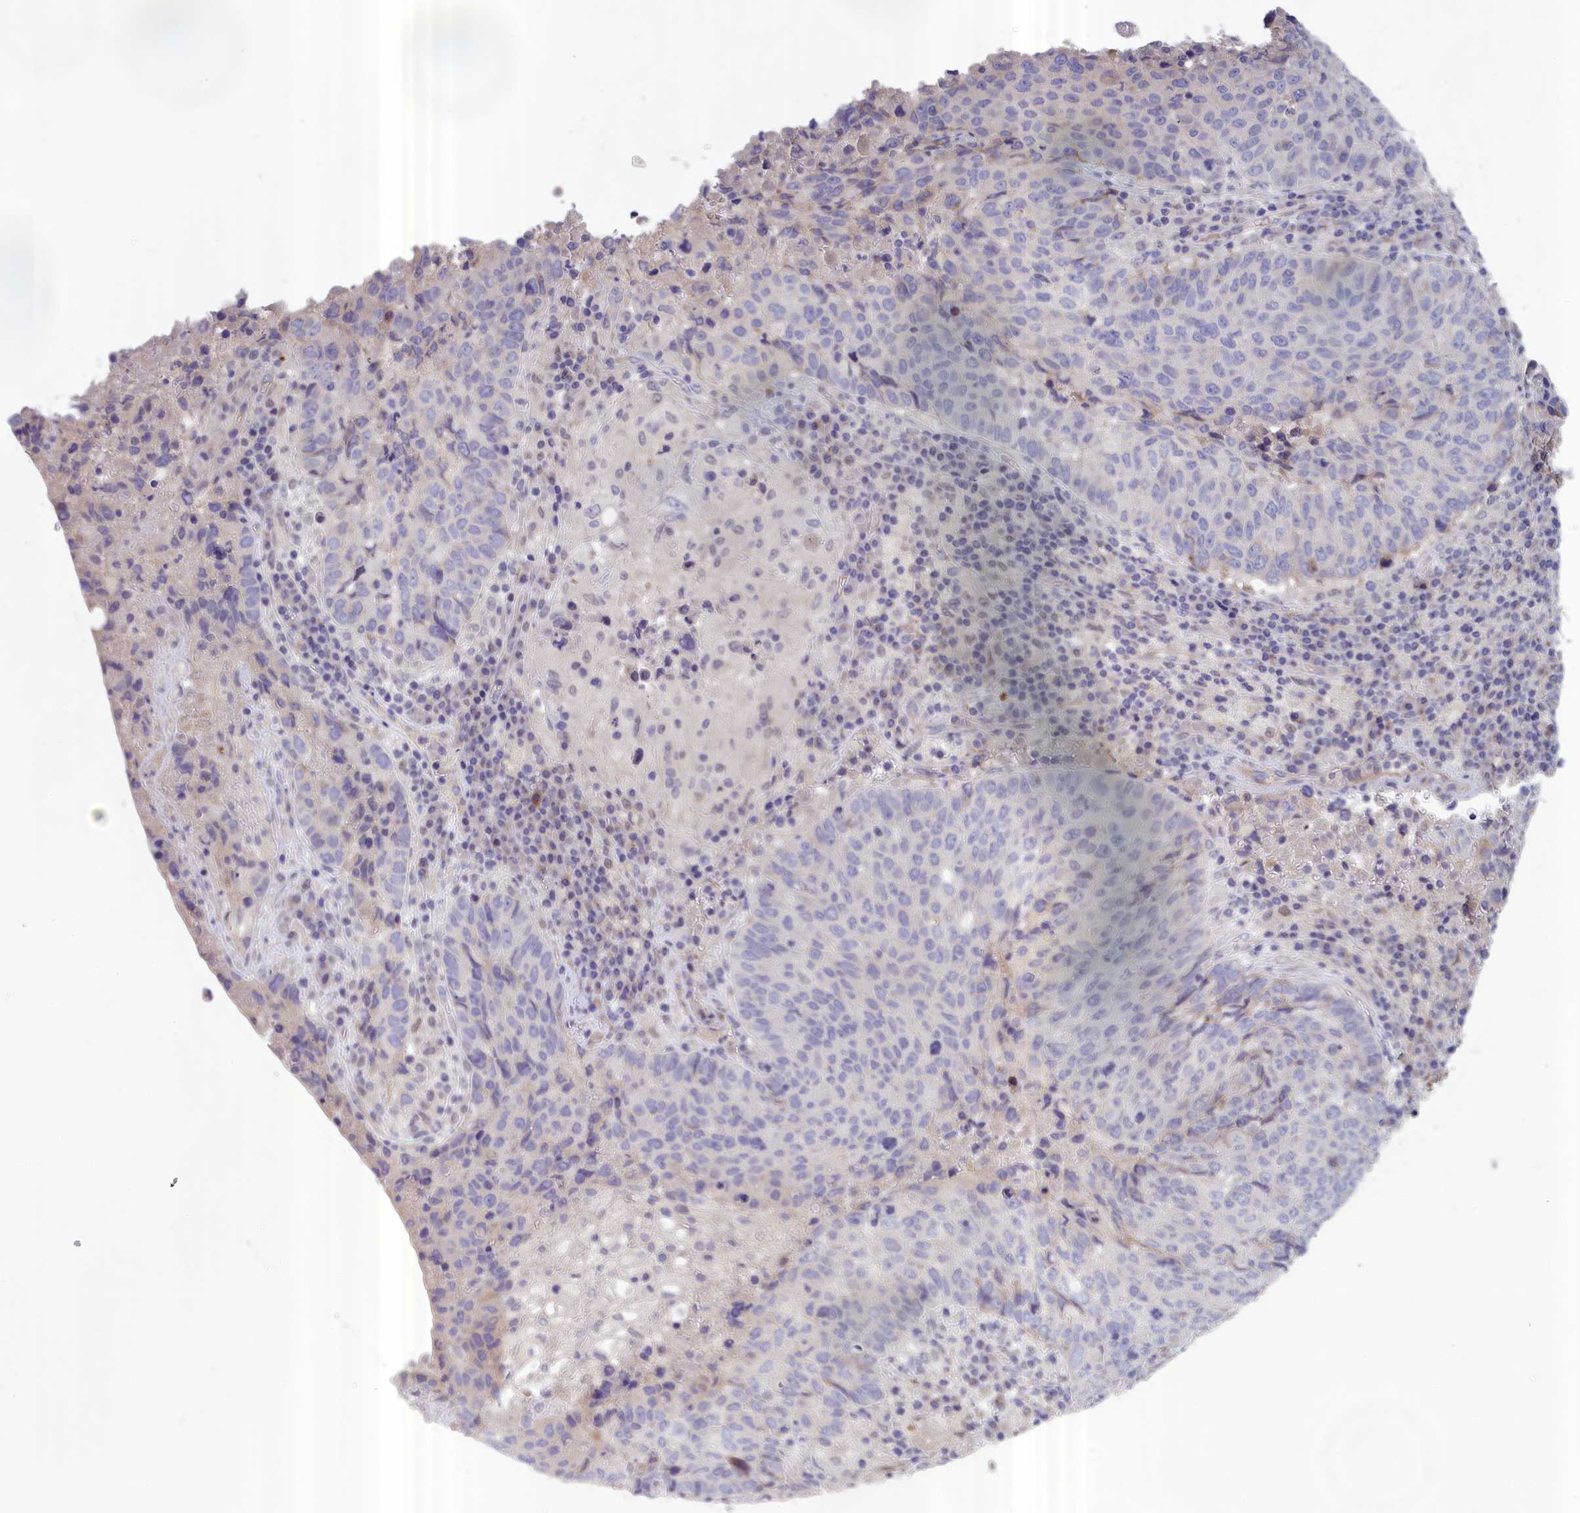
{"staining": {"intensity": "negative", "quantity": "none", "location": "none"}, "tissue": "lung cancer", "cell_type": "Tumor cells", "image_type": "cancer", "snomed": [{"axis": "morphology", "description": "Squamous cell carcinoma, NOS"}, {"axis": "topography", "description": "Lung"}], "caption": "Lung squamous cell carcinoma stained for a protein using IHC displays no expression tumor cells.", "gene": "IGFALS", "patient": {"sex": "male", "age": 73}}